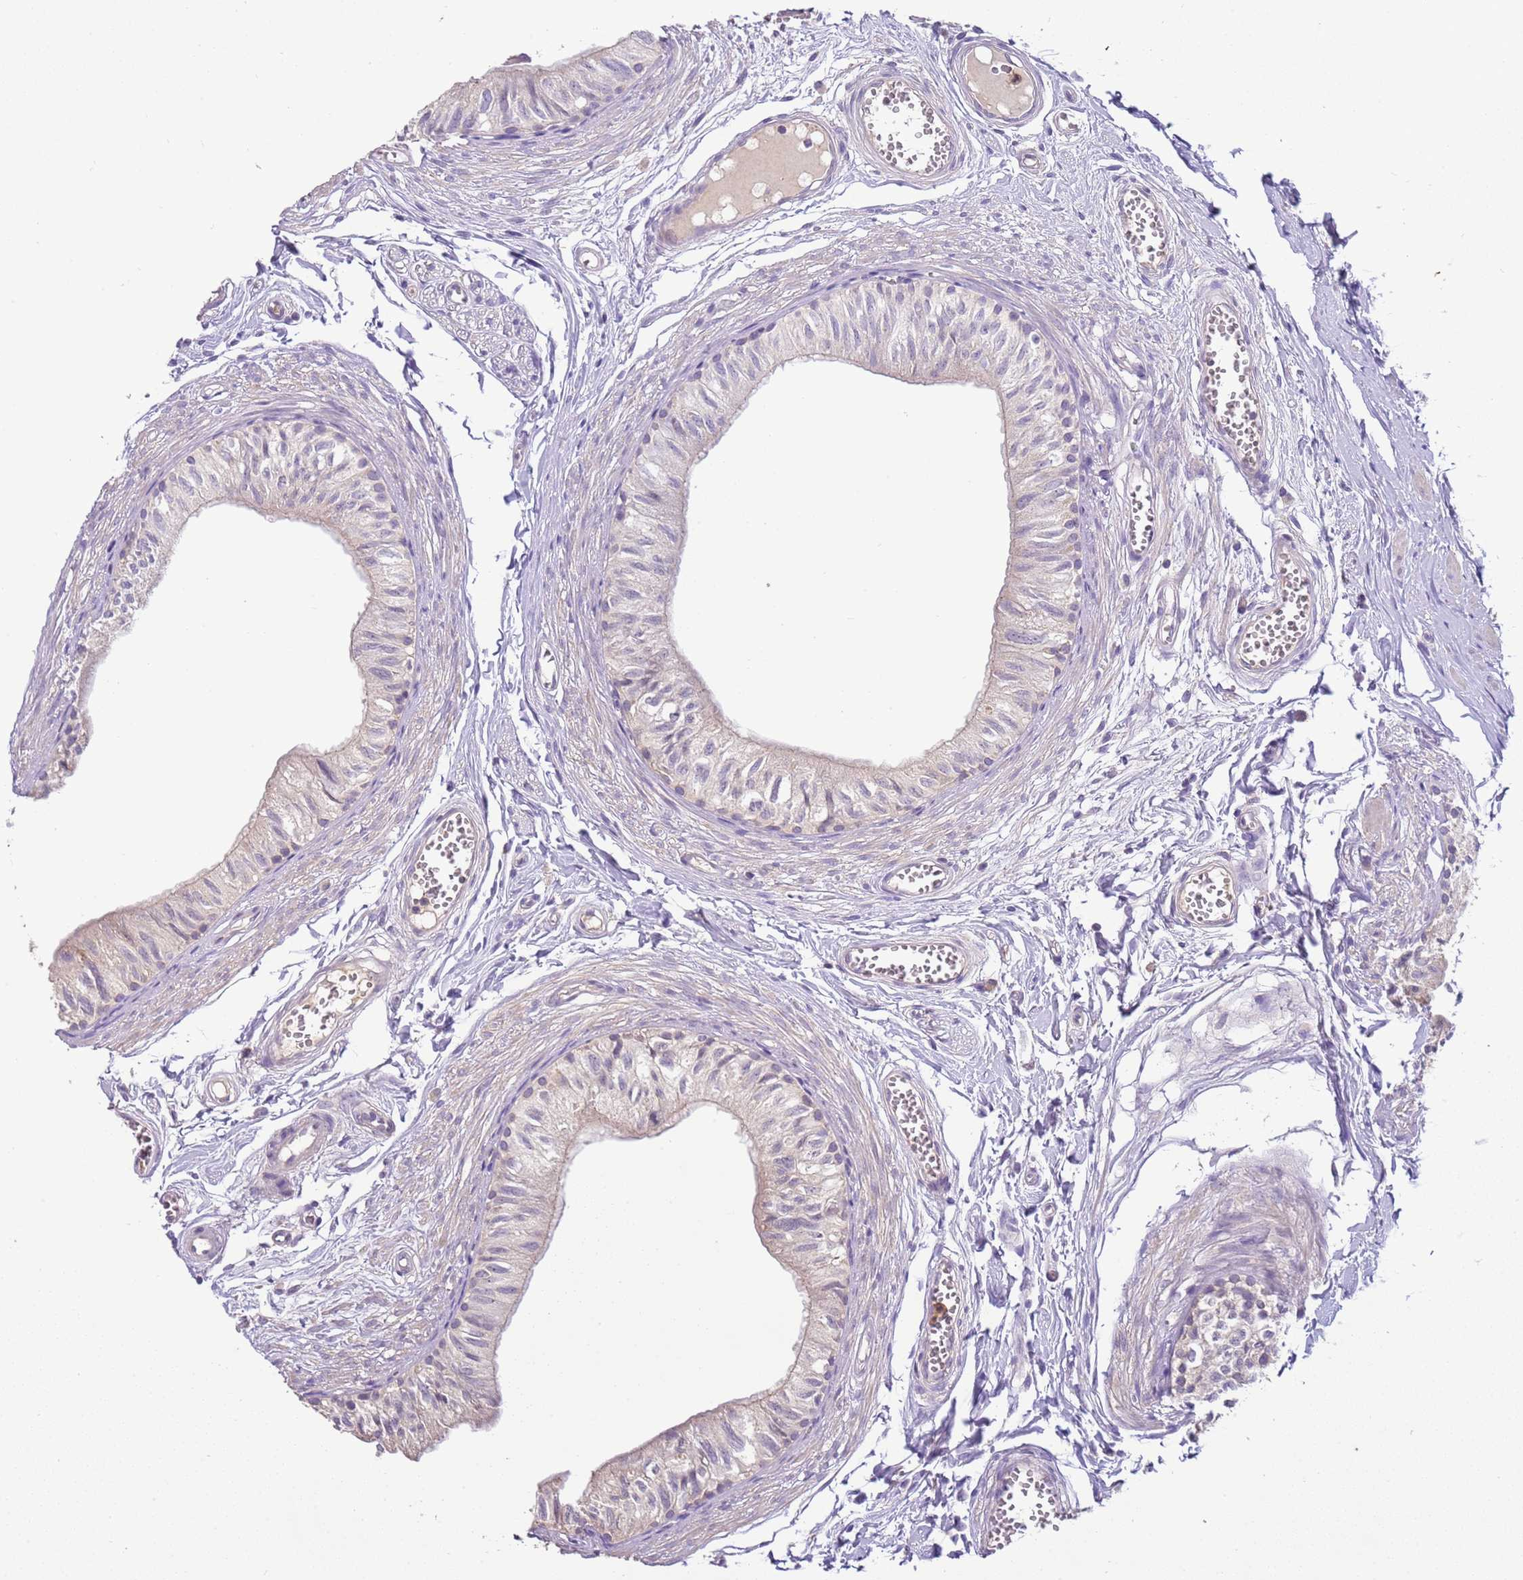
{"staining": {"intensity": "negative", "quantity": "none", "location": "none"}, "tissue": "epididymis", "cell_type": "Glandular cells", "image_type": "normal", "snomed": [{"axis": "morphology", "description": "Normal tissue, NOS"}, {"axis": "topography", "description": "Epididymis"}], "caption": "This is an immunohistochemistry (IHC) photomicrograph of unremarkable epididymis. There is no staining in glandular cells.", "gene": "IL2RG", "patient": {"sex": "male", "age": 37}}